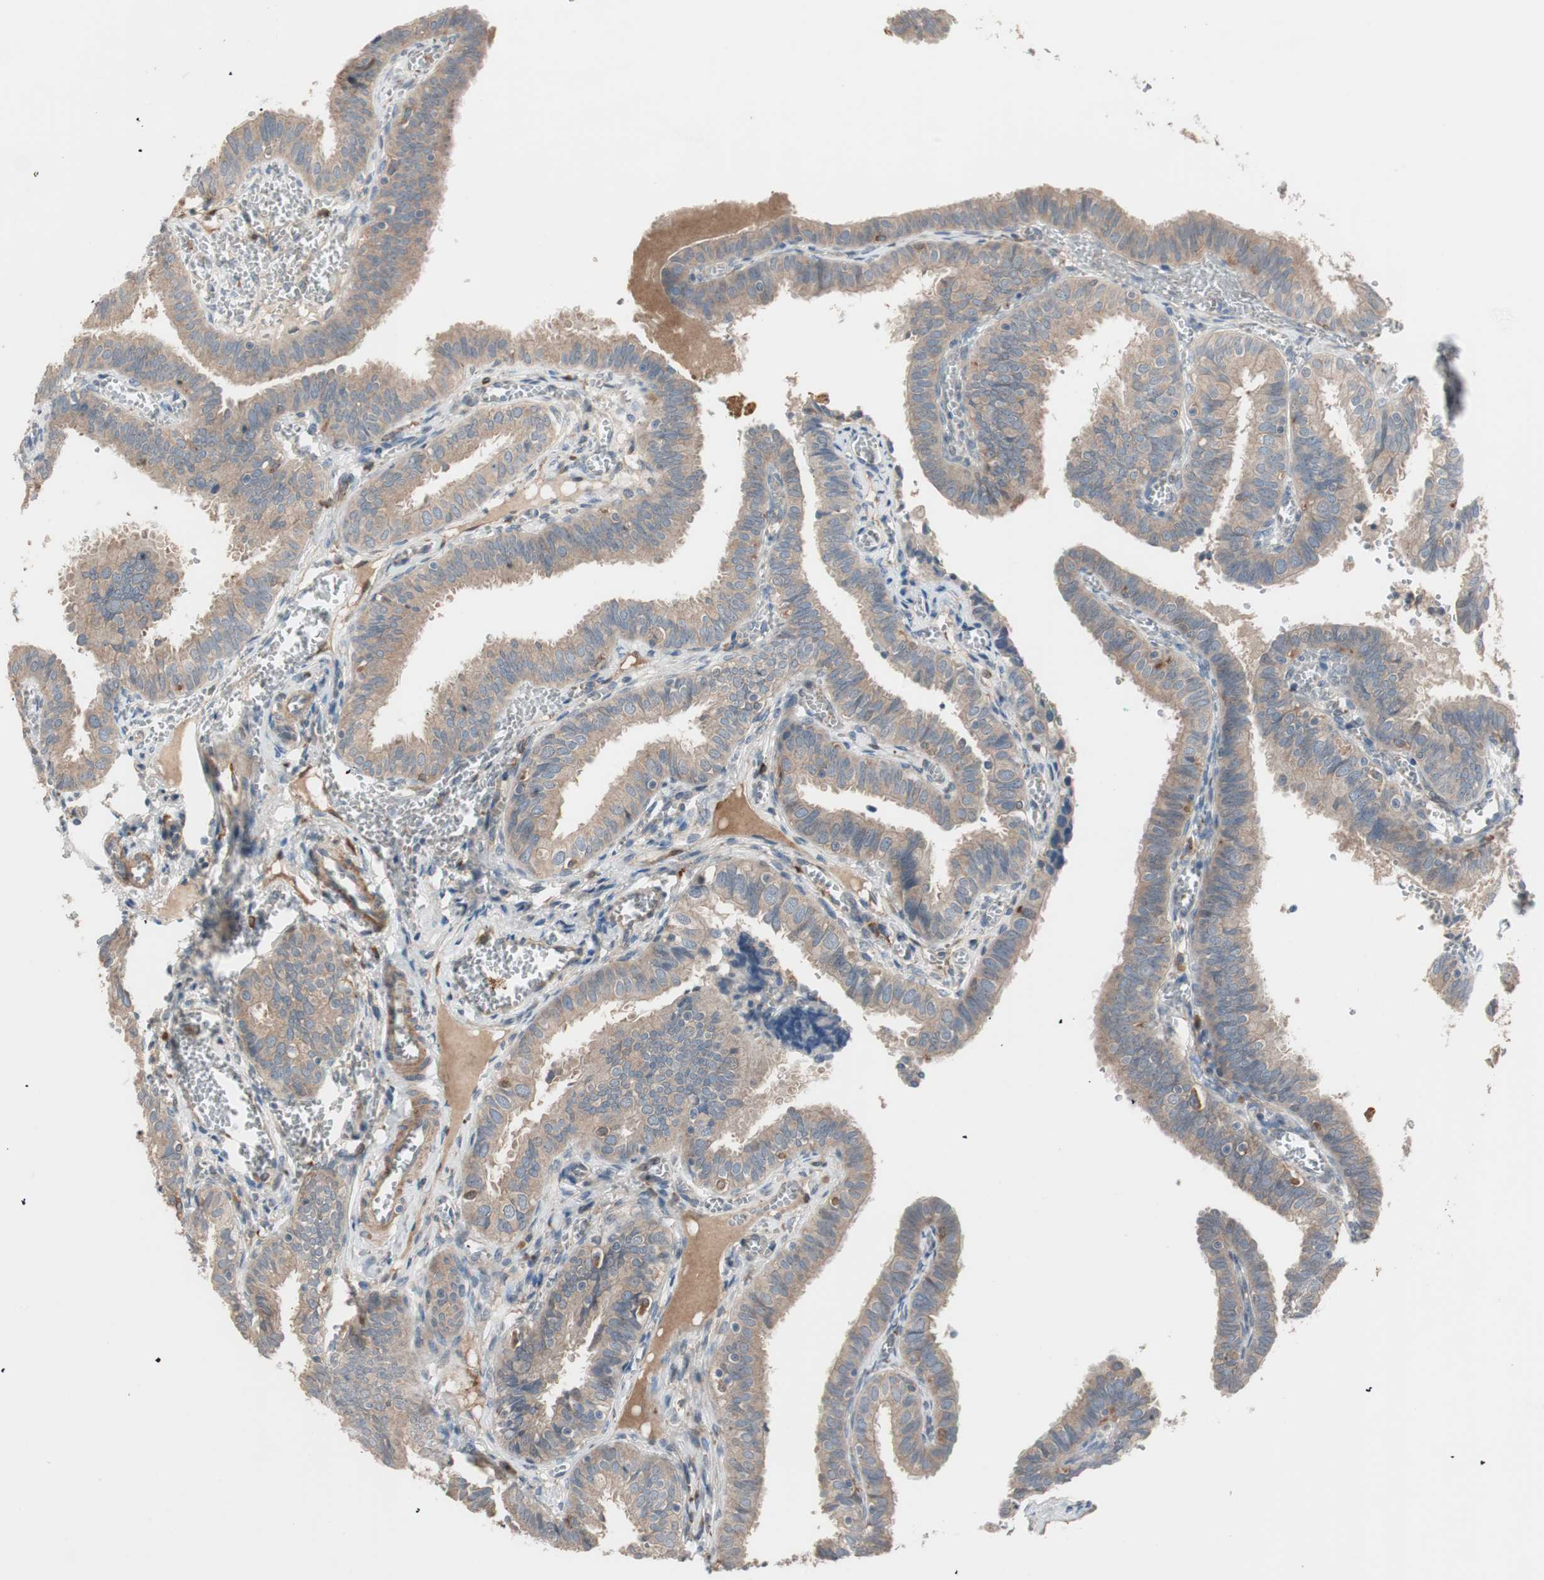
{"staining": {"intensity": "moderate", "quantity": ">75%", "location": "cytoplasmic/membranous"}, "tissue": "fallopian tube", "cell_type": "Glandular cells", "image_type": "normal", "snomed": [{"axis": "morphology", "description": "Normal tissue, NOS"}, {"axis": "topography", "description": "Fallopian tube"}], "caption": "Normal fallopian tube shows moderate cytoplasmic/membranous positivity in about >75% of glandular cells.", "gene": "STAB1", "patient": {"sex": "female", "age": 46}}